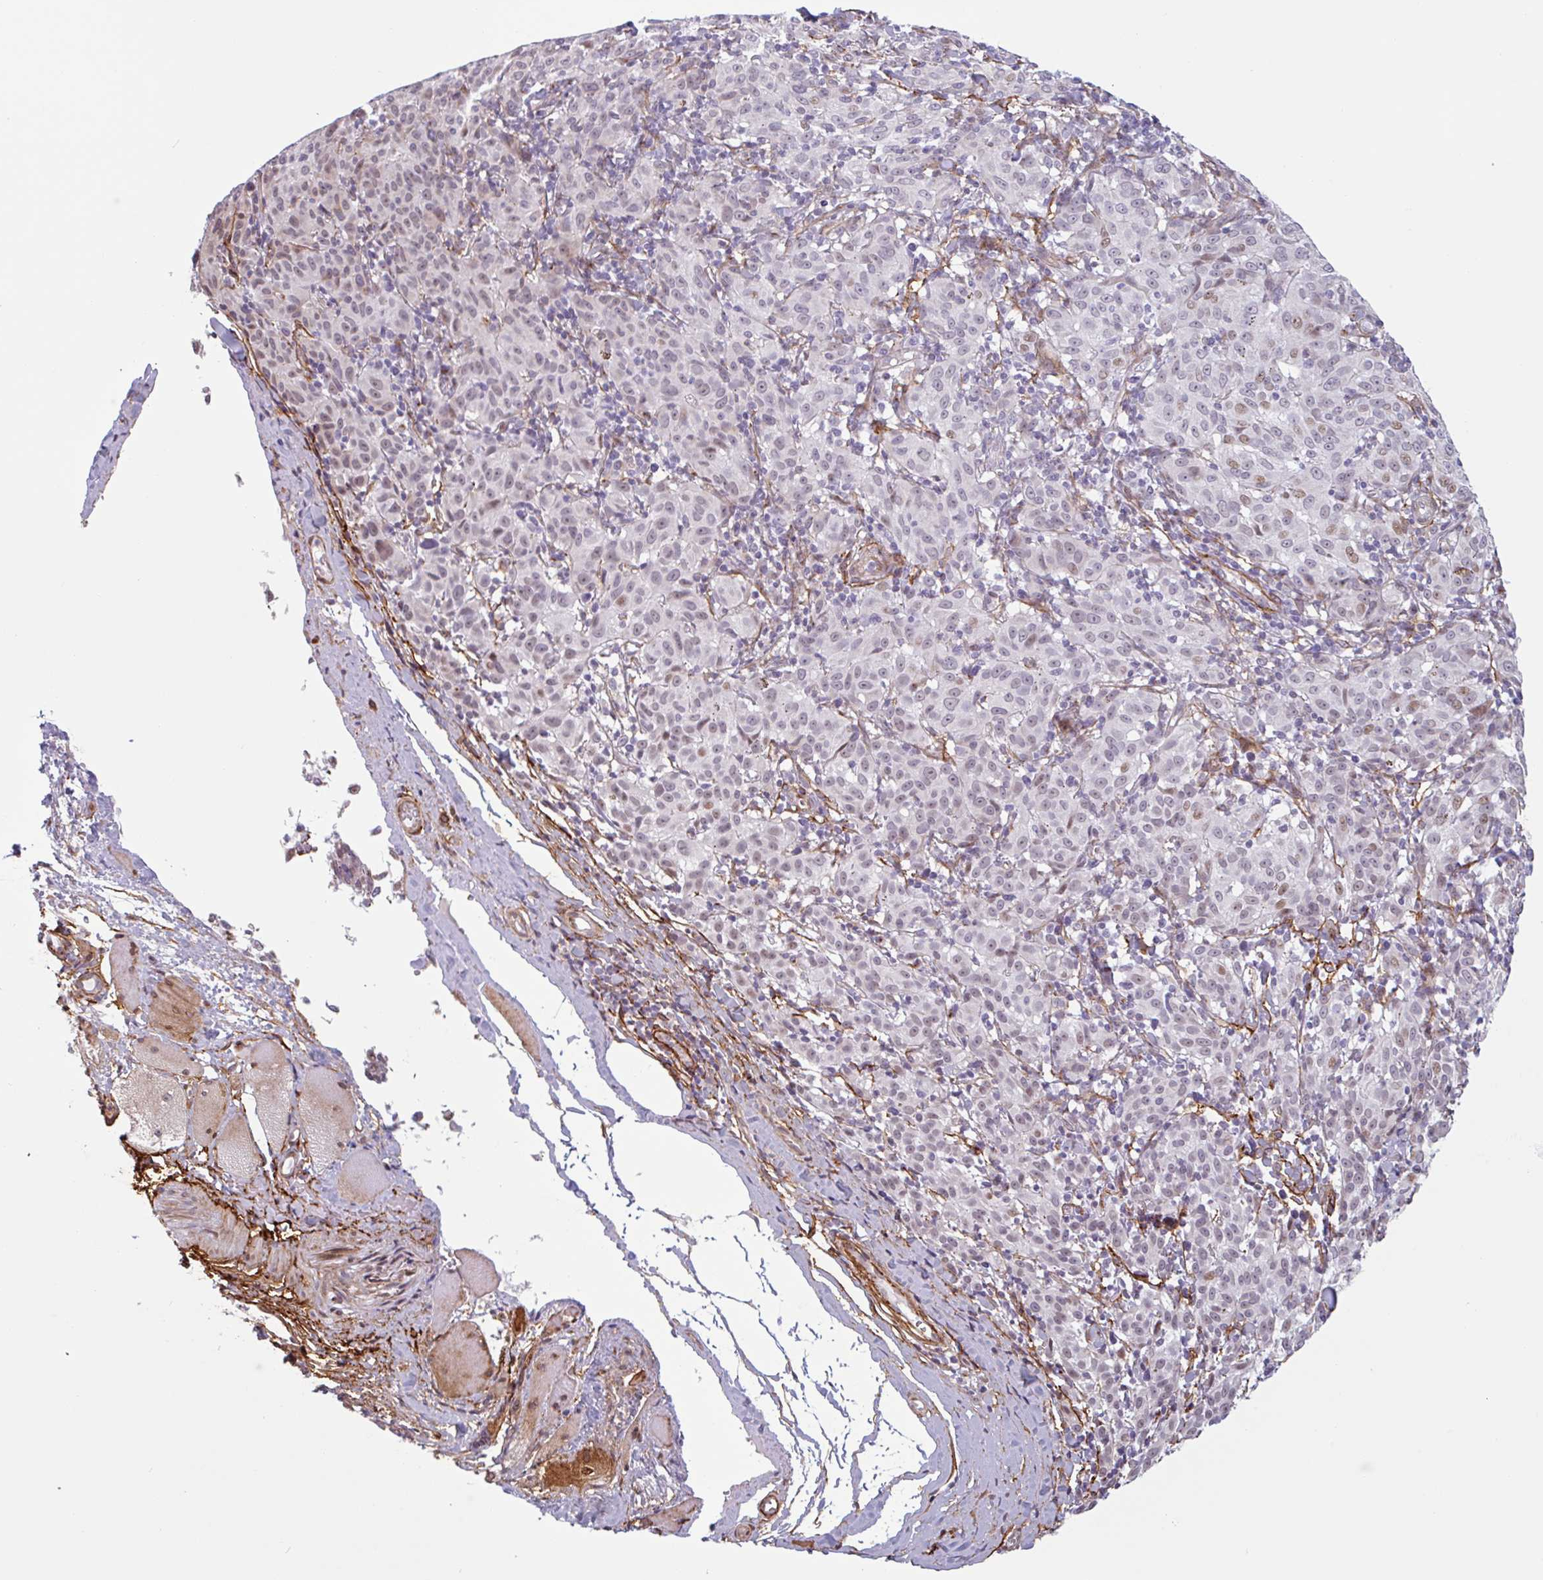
{"staining": {"intensity": "moderate", "quantity": "<25%", "location": "nuclear"}, "tissue": "melanoma", "cell_type": "Tumor cells", "image_type": "cancer", "snomed": [{"axis": "morphology", "description": "Malignant melanoma, NOS"}, {"axis": "topography", "description": "Skin"}], "caption": "This histopathology image displays IHC staining of human melanoma, with low moderate nuclear expression in approximately <25% of tumor cells.", "gene": "TMEM119", "patient": {"sex": "female", "age": 72}}